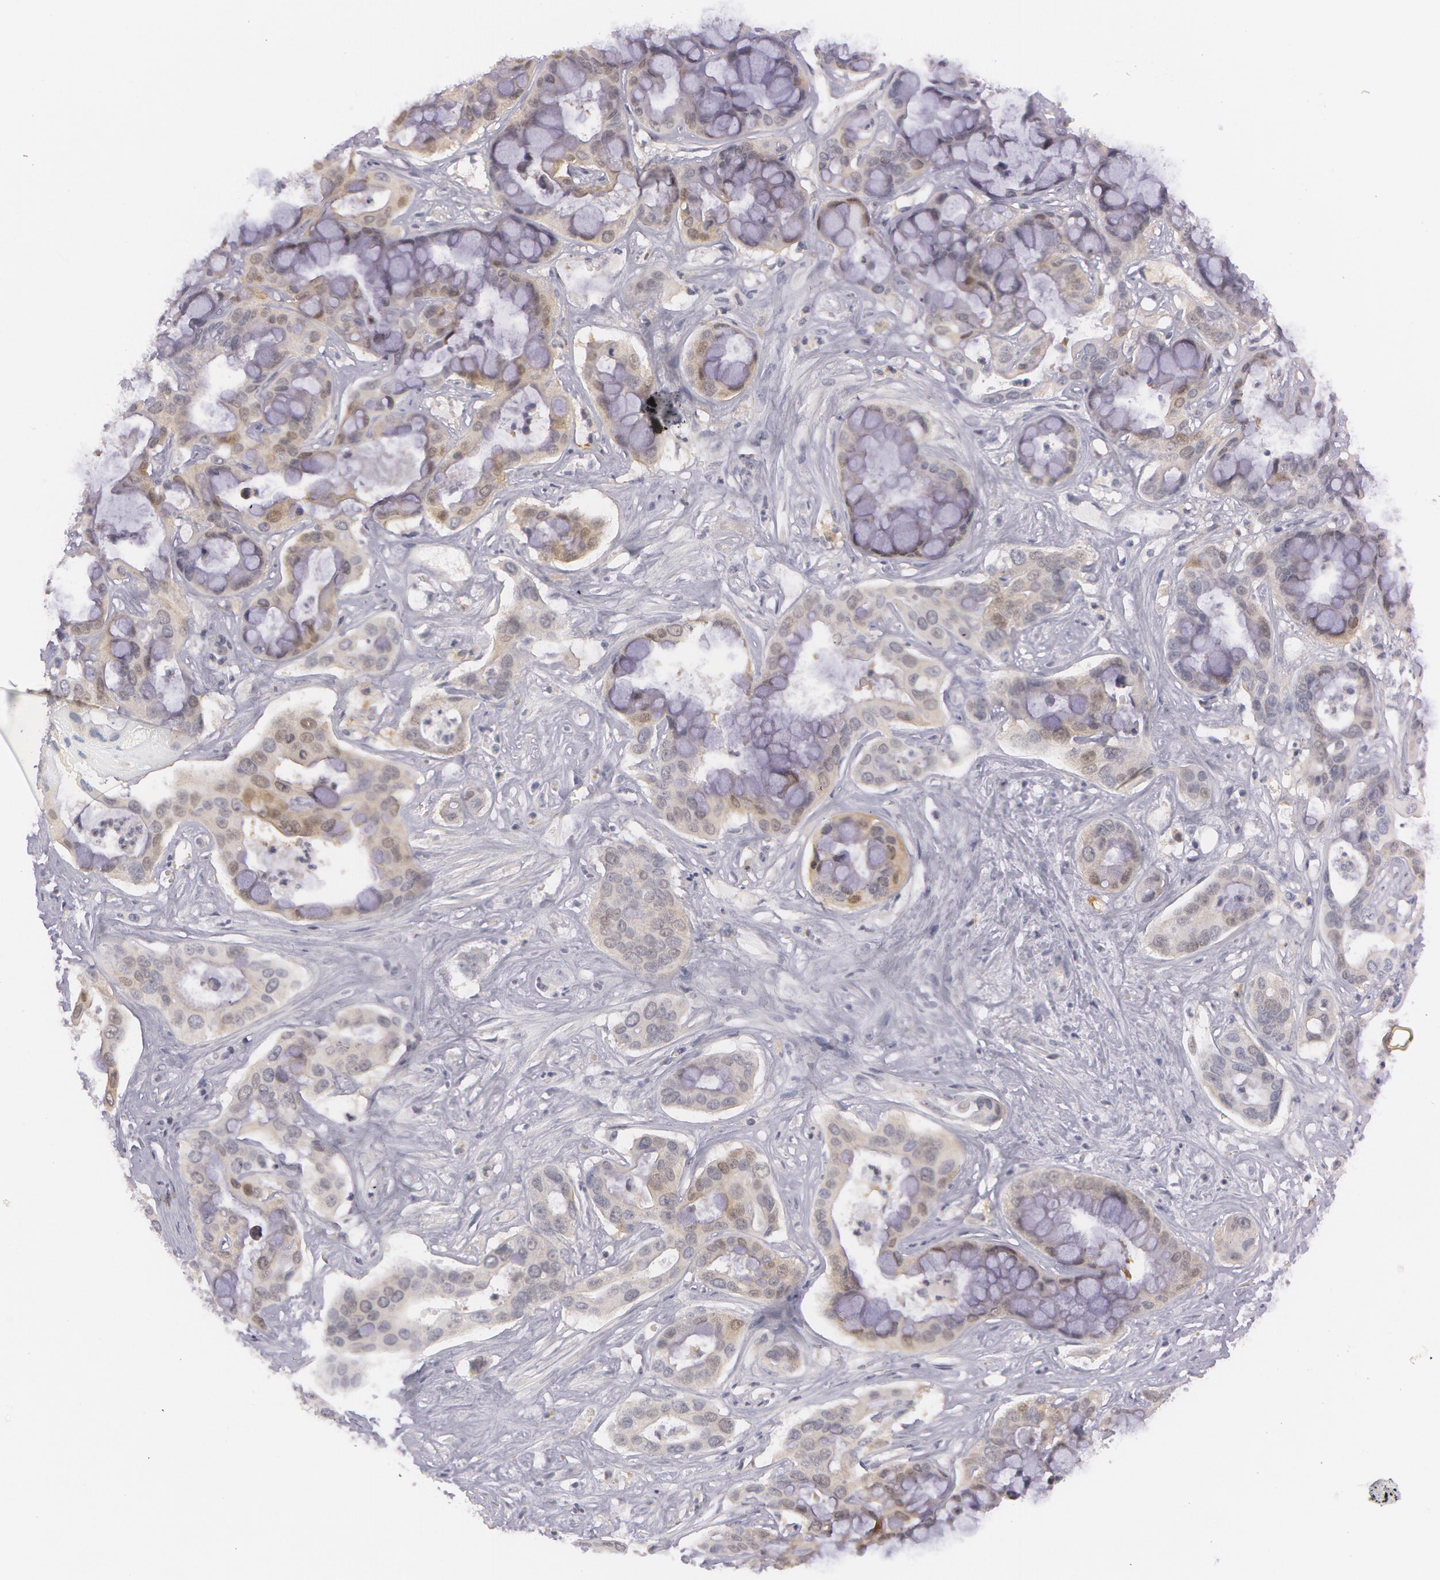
{"staining": {"intensity": "weak", "quantity": "<25%", "location": "cytoplasmic/membranous"}, "tissue": "liver cancer", "cell_type": "Tumor cells", "image_type": "cancer", "snomed": [{"axis": "morphology", "description": "Cholangiocarcinoma"}, {"axis": "topography", "description": "Liver"}], "caption": "High magnification brightfield microscopy of cholangiocarcinoma (liver) stained with DAB (3,3'-diaminobenzidine) (brown) and counterstained with hematoxylin (blue): tumor cells show no significant positivity.", "gene": "IL1RN", "patient": {"sex": "female", "age": 65}}